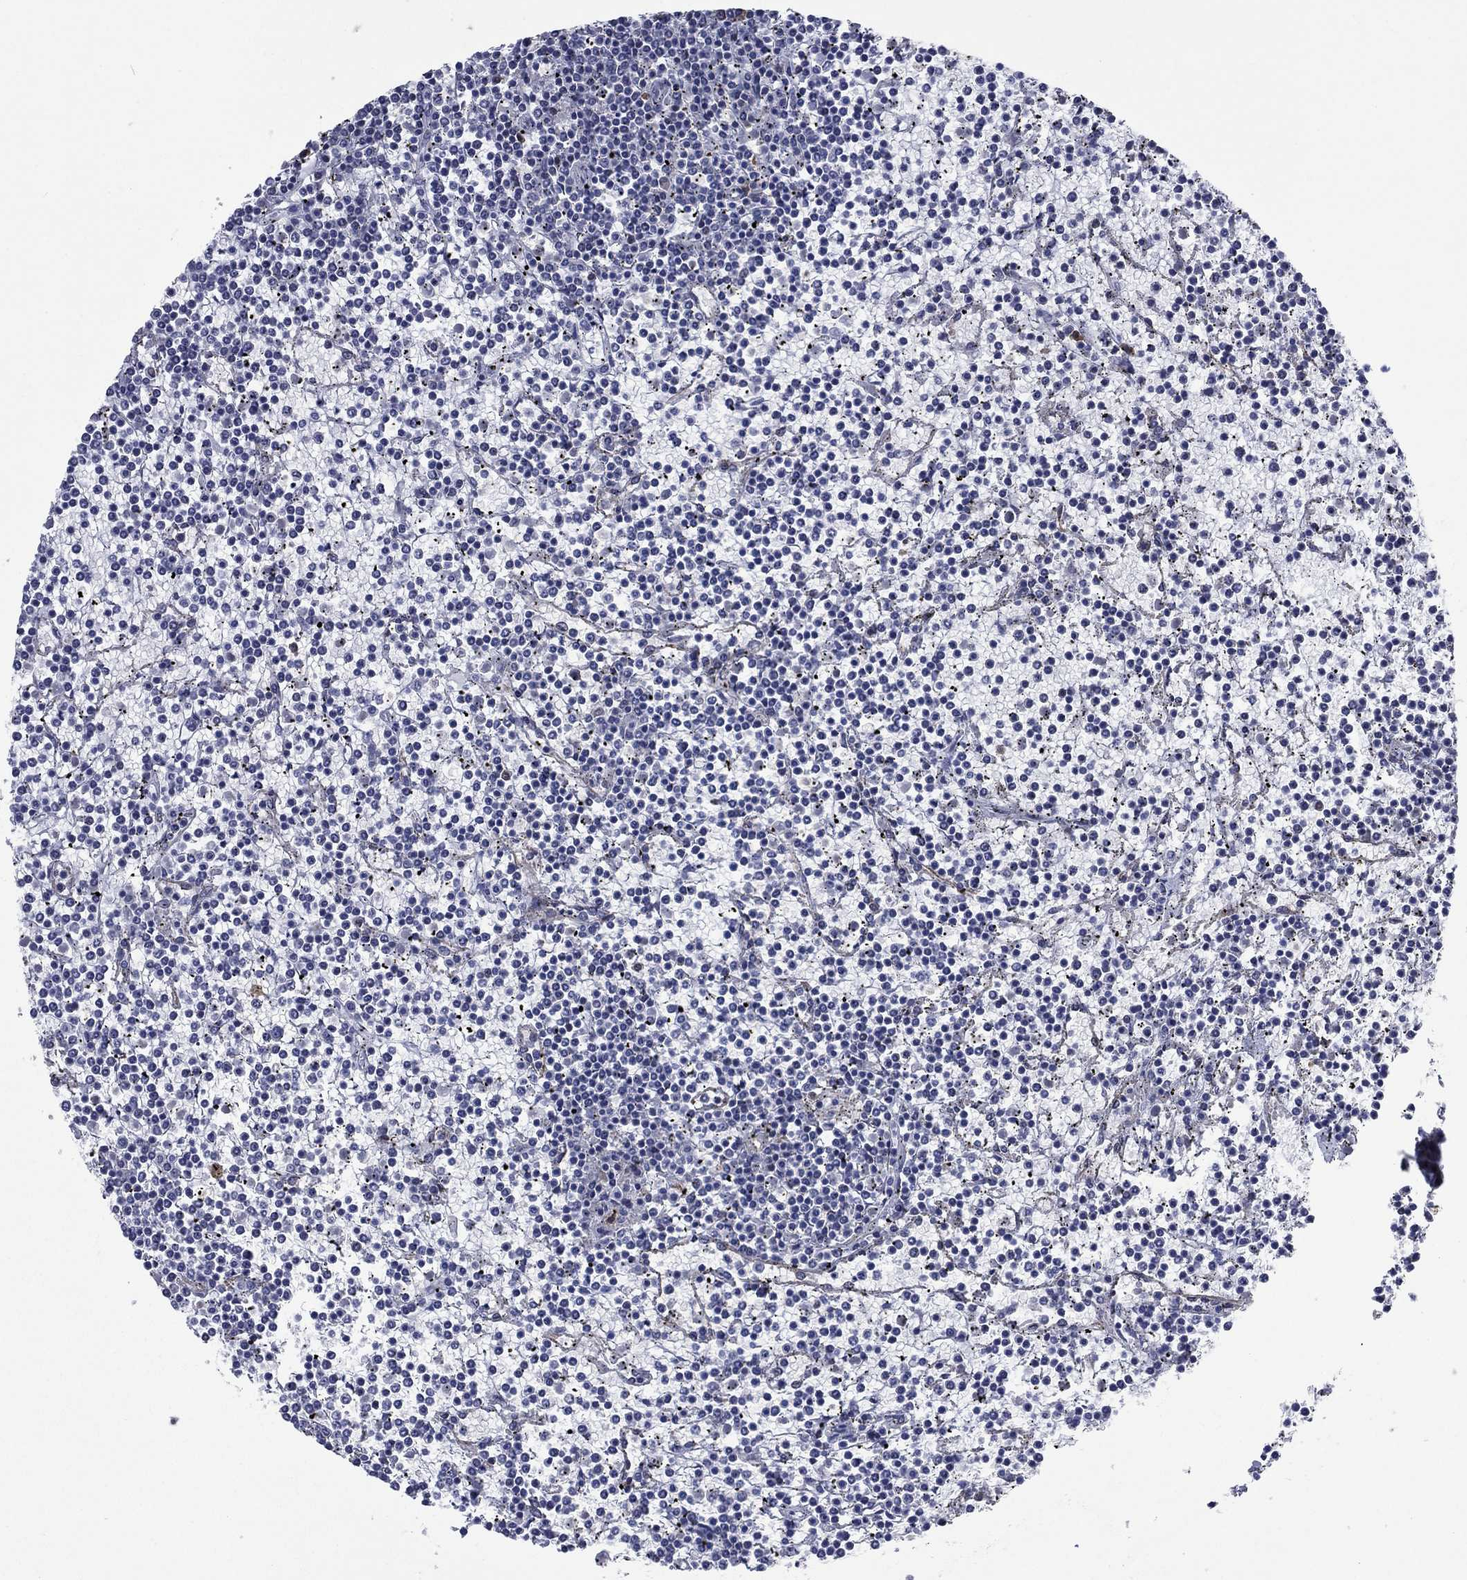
{"staining": {"intensity": "negative", "quantity": "none", "location": "none"}, "tissue": "lymphoma", "cell_type": "Tumor cells", "image_type": "cancer", "snomed": [{"axis": "morphology", "description": "Malignant lymphoma, non-Hodgkin's type, Low grade"}, {"axis": "topography", "description": "Spleen"}], "caption": "Immunohistochemistry histopathology image of neoplastic tissue: low-grade malignant lymphoma, non-Hodgkin's type stained with DAB (3,3'-diaminobenzidine) demonstrates no significant protein positivity in tumor cells.", "gene": "HCFC1", "patient": {"sex": "female", "age": 19}}